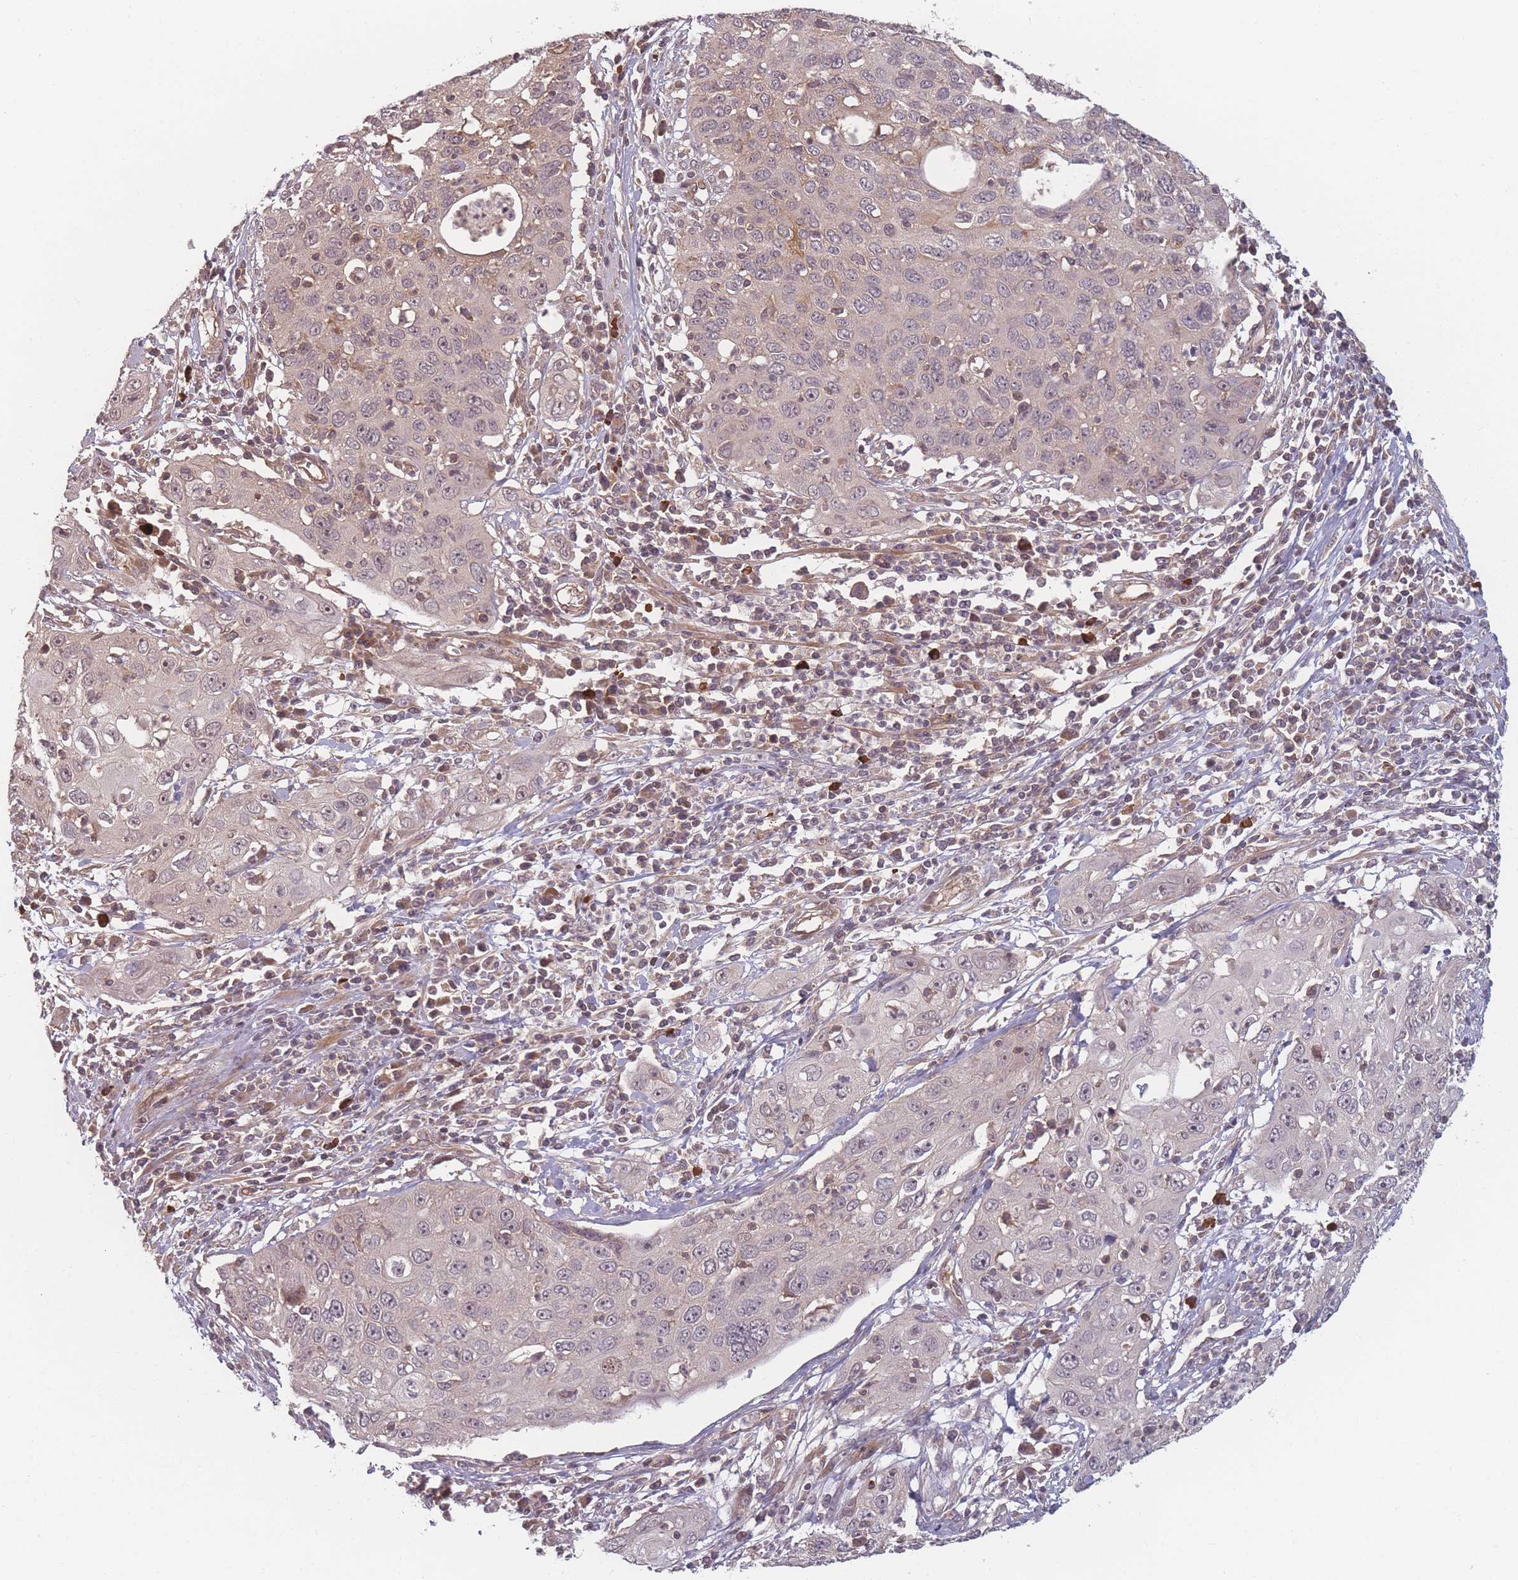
{"staining": {"intensity": "weak", "quantity": "25%-75%", "location": "cytoplasmic/membranous"}, "tissue": "cervical cancer", "cell_type": "Tumor cells", "image_type": "cancer", "snomed": [{"axis": "morphology", "description": "Squamous cell carcinoma, NOS"}, {"axis": "topography", "description": "Cervix"}], "caption": "Cervical cancer (squamous cell carcinoma) tissue displays weak cytoplasmic/membranous positivity in about 25%-75% of tumor cells", "gene": "HAGH", "patient": {"sex": "female", "age": 36}}